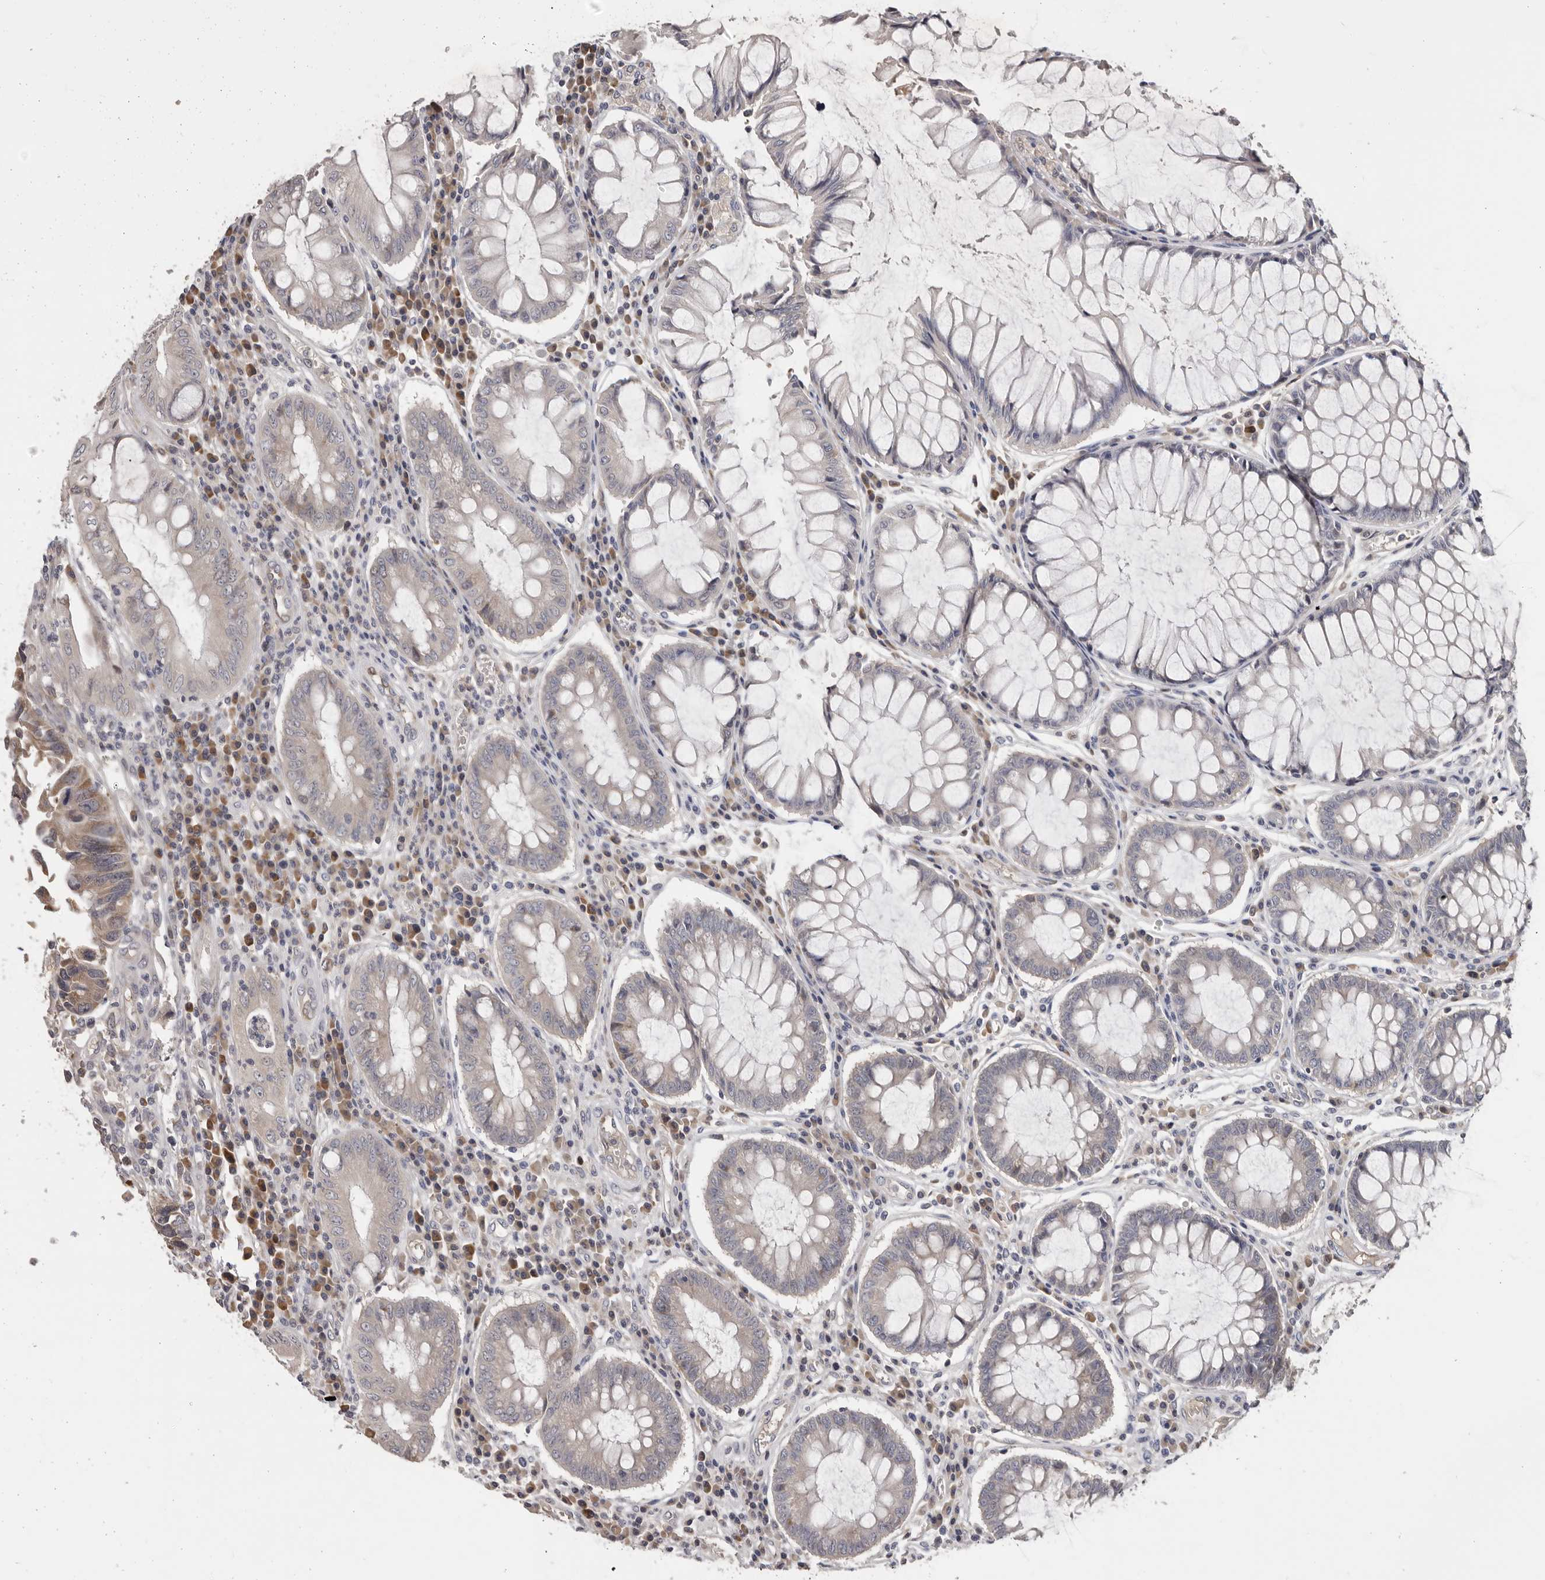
{"staining": {"intensity": "negative", "quantity": "none", "location": "none"}, "tissue": "colorectal cancer", "cell_type": "Tumor cells", "image_type": "cancer", "snomed": [{"axis": "morphology", "description": "Adenocarcinoma, NOS"}, {"axis": "topography", "description": "Rectum"}], "caption": "Colorectal cancer (adenocarcinoma) was stained to show a protein in brown. There is no significant staining in tumor cells.", "gene": "KIF2B", "patient": {"sex": "male", "age": 84}}